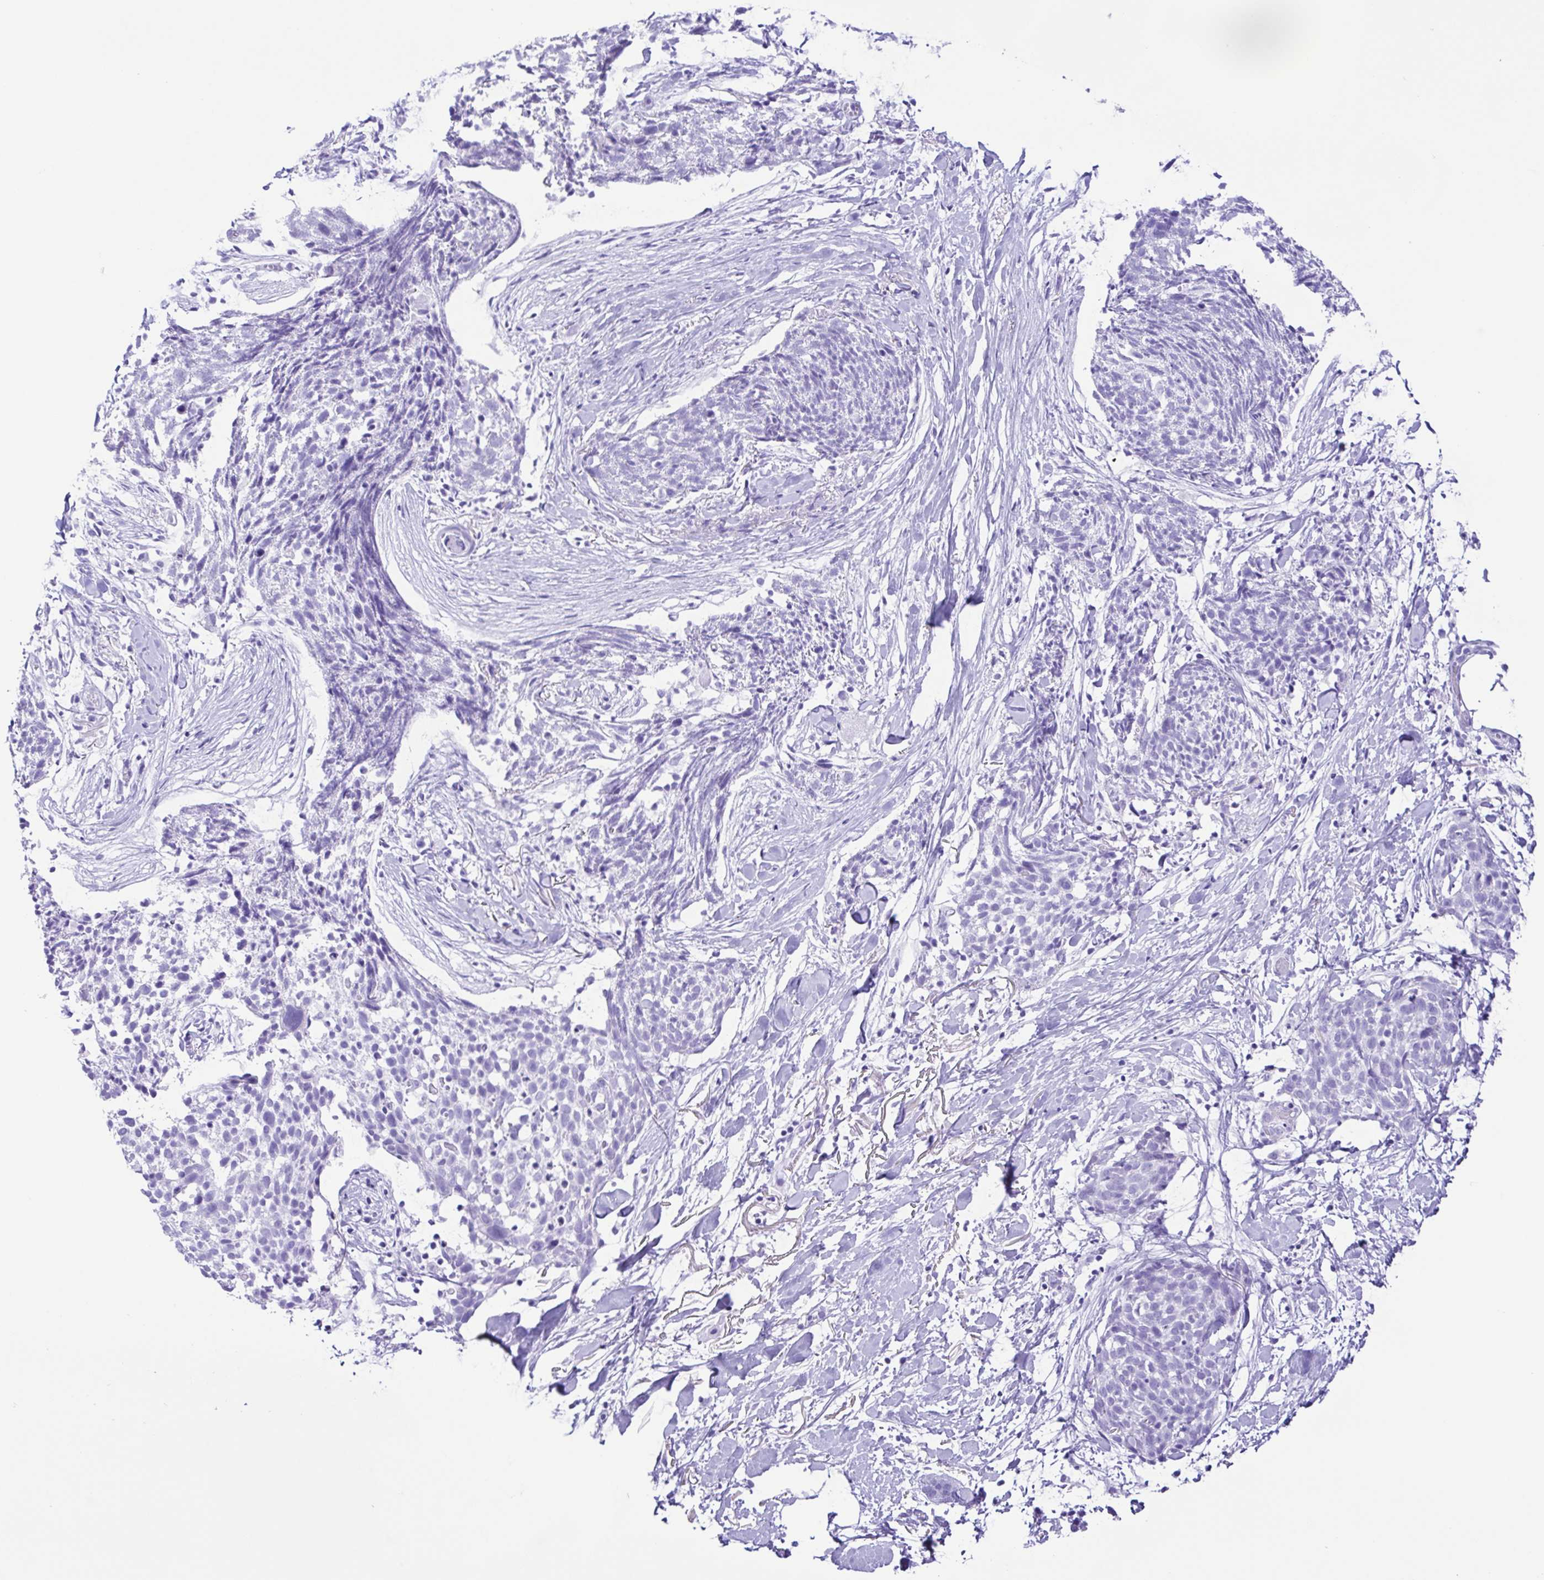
{"staining": {"intensity": "negative", "quantity": "none", "location": "none"}, "tissue": "skin cancer", "cell_type": "Tumor cells", "image_type": "cancer", "snomed": [{"axis": "morphology", "description": "Squamous cell carcinoma, NOS"}, {"axis": "topography", "description": "Skin"}, {"axis": "topography", "description": "Vulva"}], "caption": "The immunohistochemistry image has no significant staining in tumor cells of skin squamous cell carcinoma tissue.", "gene": "ERP27", "patient": {"sex": "female", "age": 75}}